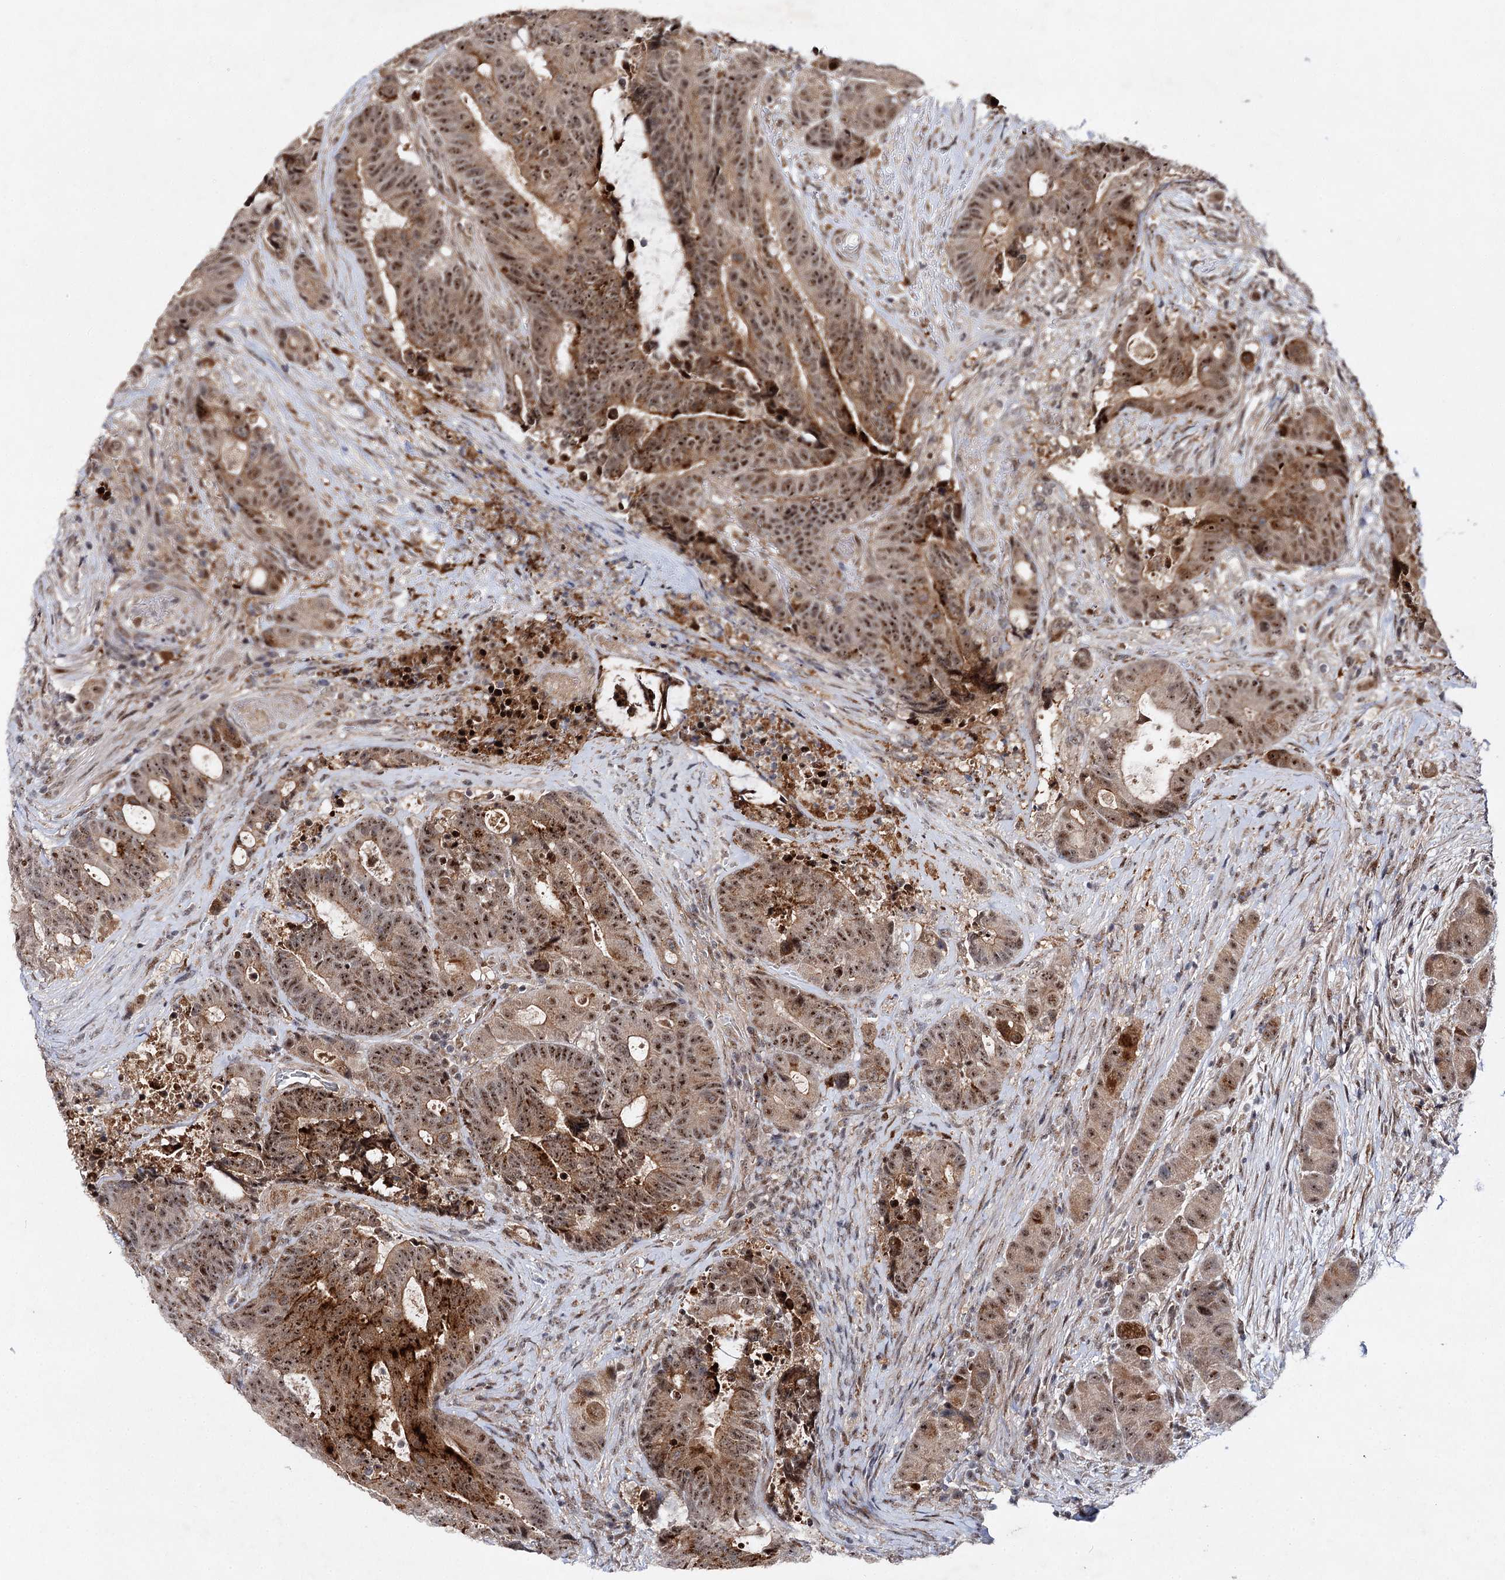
{"staining": {"intensity": "moderate", "quantity": ">75%", "location": "cytoplasmic/membranous,nuclear"}, "tissue": "colorectal cancer", "cell_type": "Tumor cells", "image_type": "cancer", "snomed": [{"axis": "morphology", "description": "Adenocarcinoma, NOS"}, {"axis": "topography", "description": "Rectum"}], "caption": "Immunohistochemistry photomicrograph of human adenocarcinoma (colorectal) stained for a protein (brown), which exhibits medium levels of moderate cytoplasmic/membranous and nuclear staining in about >75% of tumor cells.", "gene": "BUD13", "patient": {"sex": "male", "age": 69}}